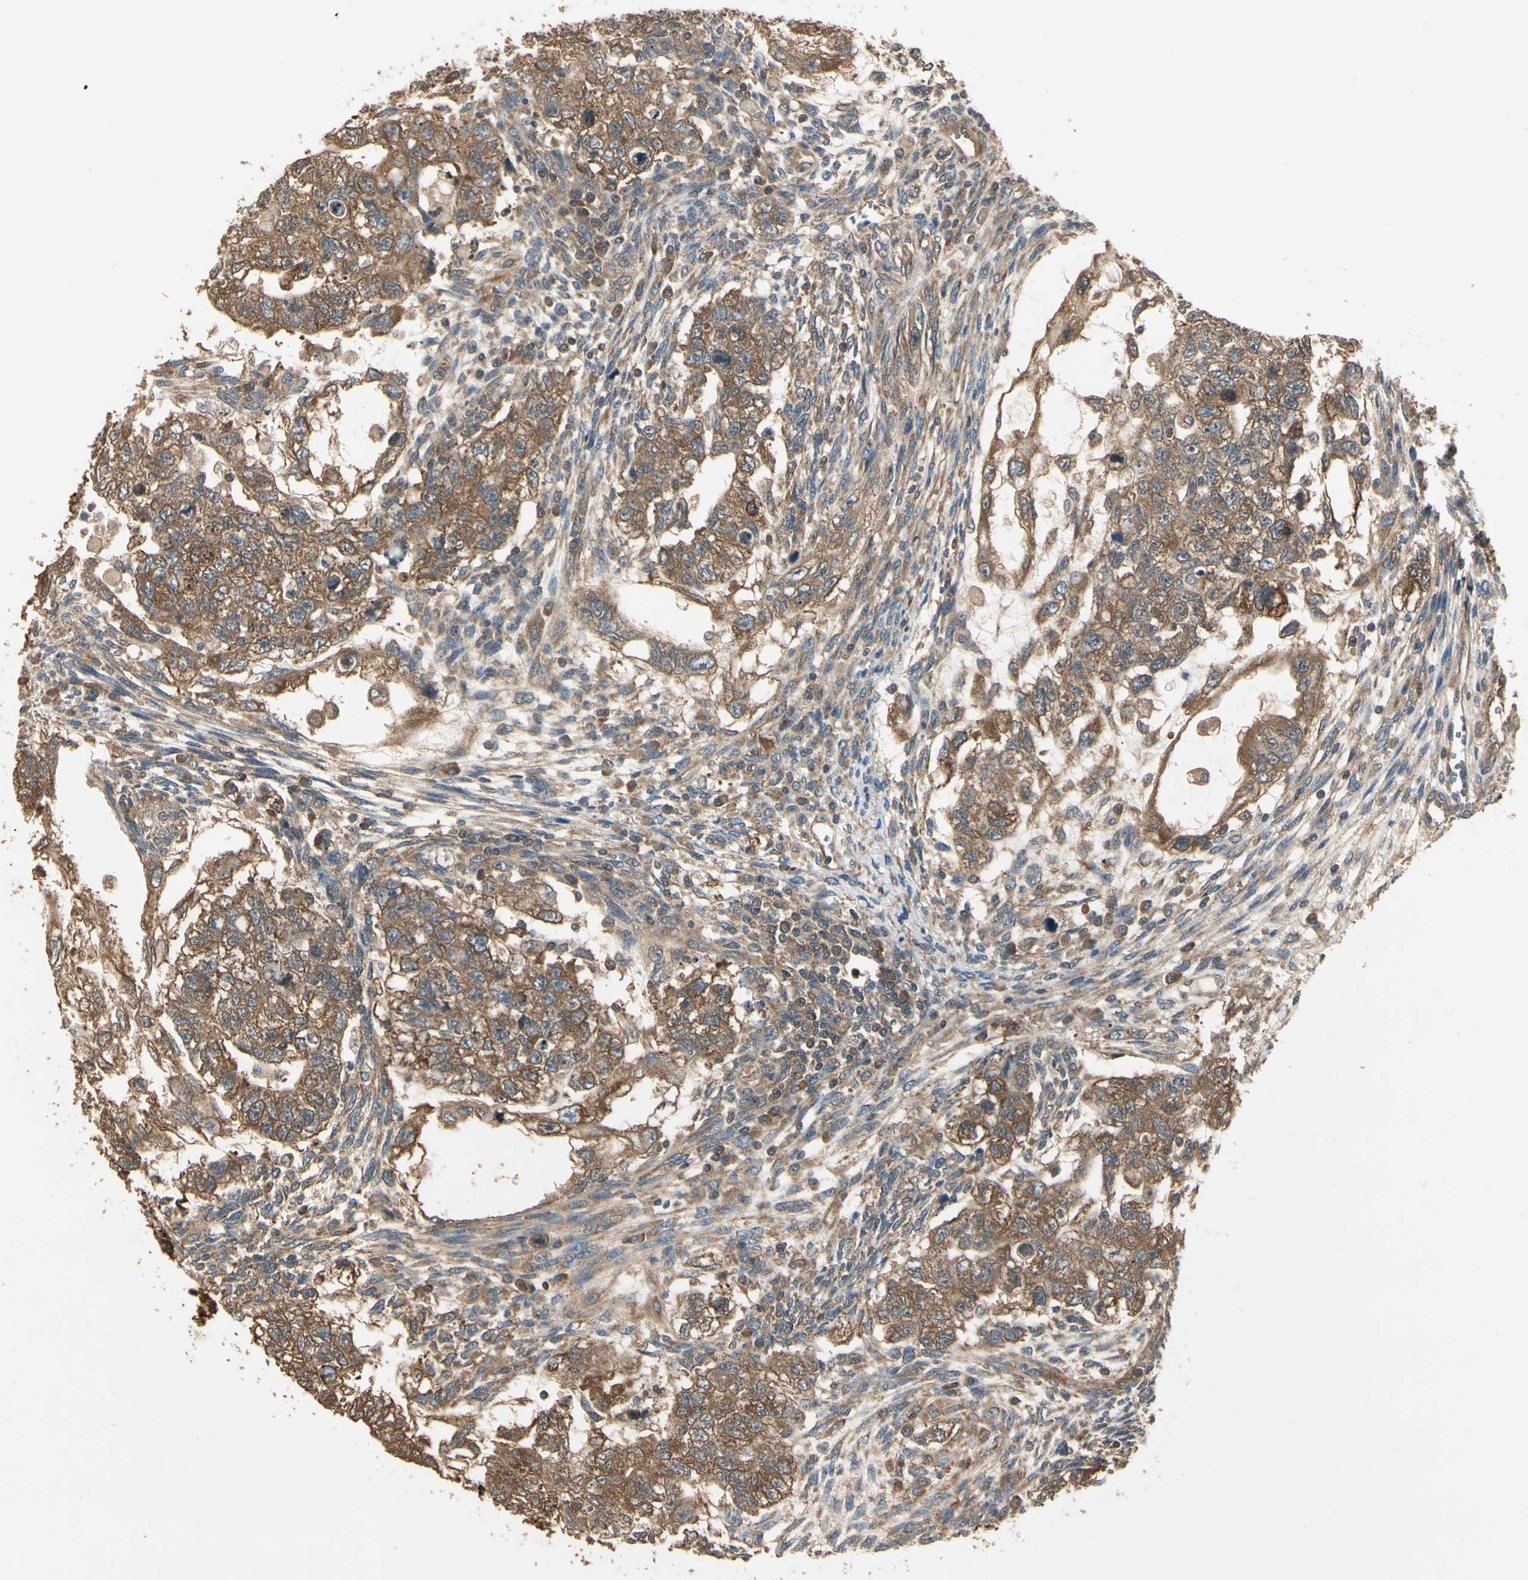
{"staining": {"intensity": "strong", "quantity": ">75%", "location": "cytoplasmic/membranous"}, "tissue": "testis cancer", "cell_type": "Tumor cells", "image_type": "cancer", "snomed": [{"axis": "morphology", "description": "Normal tissue, NOS"}, {"axis": "morphology", "description": "Carcinoma, Embryonal, NOS"}, {"axis": "topography", "description": "Testis"}], "caption": "Testis cancer stained for a protein (brown) shows strong cytoplasmic/membranous positive staining in about >75% of tumor cells.", "gene": "CCT7", "patient": {"sex": "male", "age": 36}}